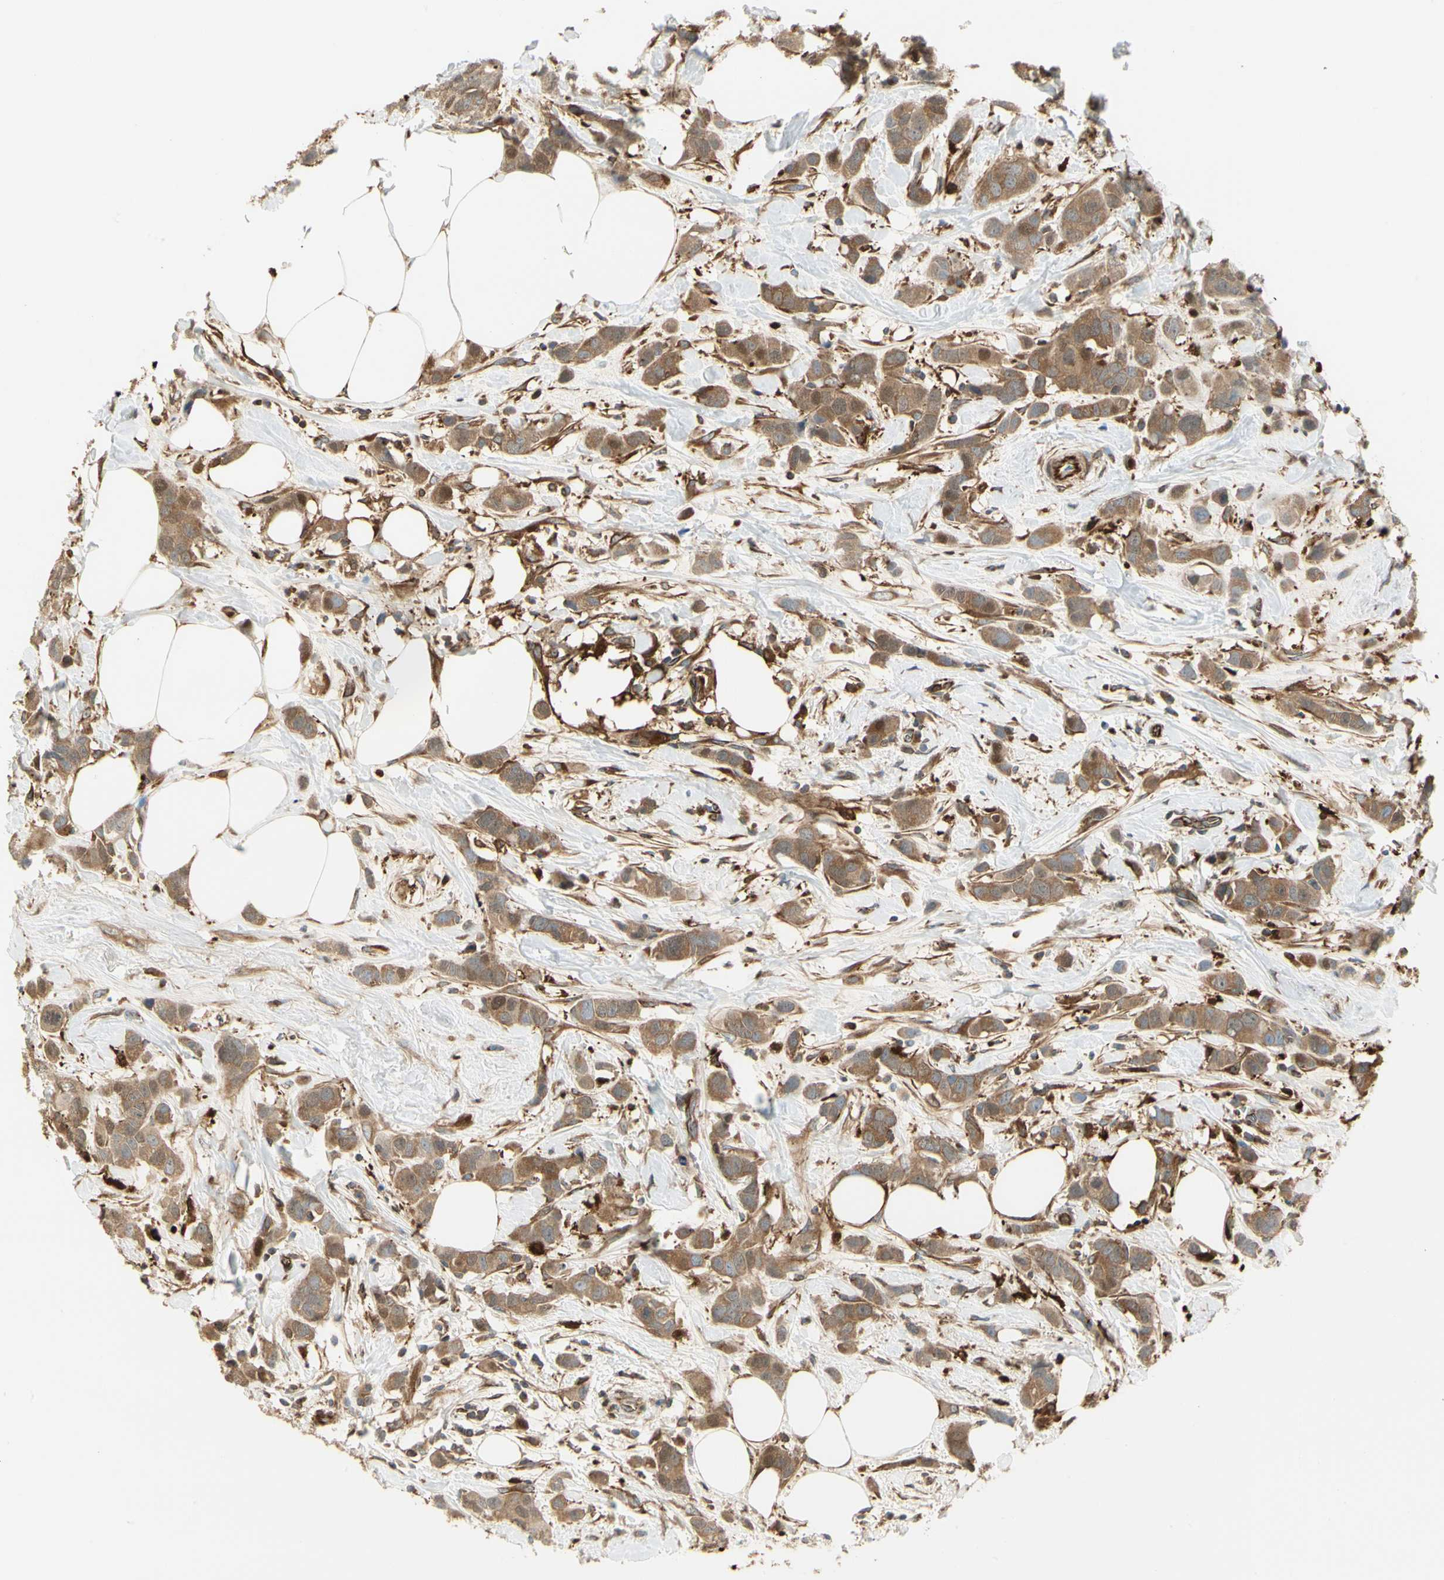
{"staining": {"intensity": "moderate", "quantity": ">75%", "location": "cytoplasmic/membranous"}, "tissue": "breast cancer", "cell_type": "Tumor cells", "image_type": "cancer", "snomed": [{"axis": "morphology", "description": "Normal tissue, NOS"}, {"axis": "morphology", "description": "Duct carcinoma"}, {"axis": "topography", "description": "Breast"}], "caption": "The image shows a brown stain indicating the presence of a protein in the cytoplasmic/membranous of tumor cells in breast cancer (intraductal carcinoma).", "gene": "FTH1", "patient": {"sex": "female", "age": 50}}